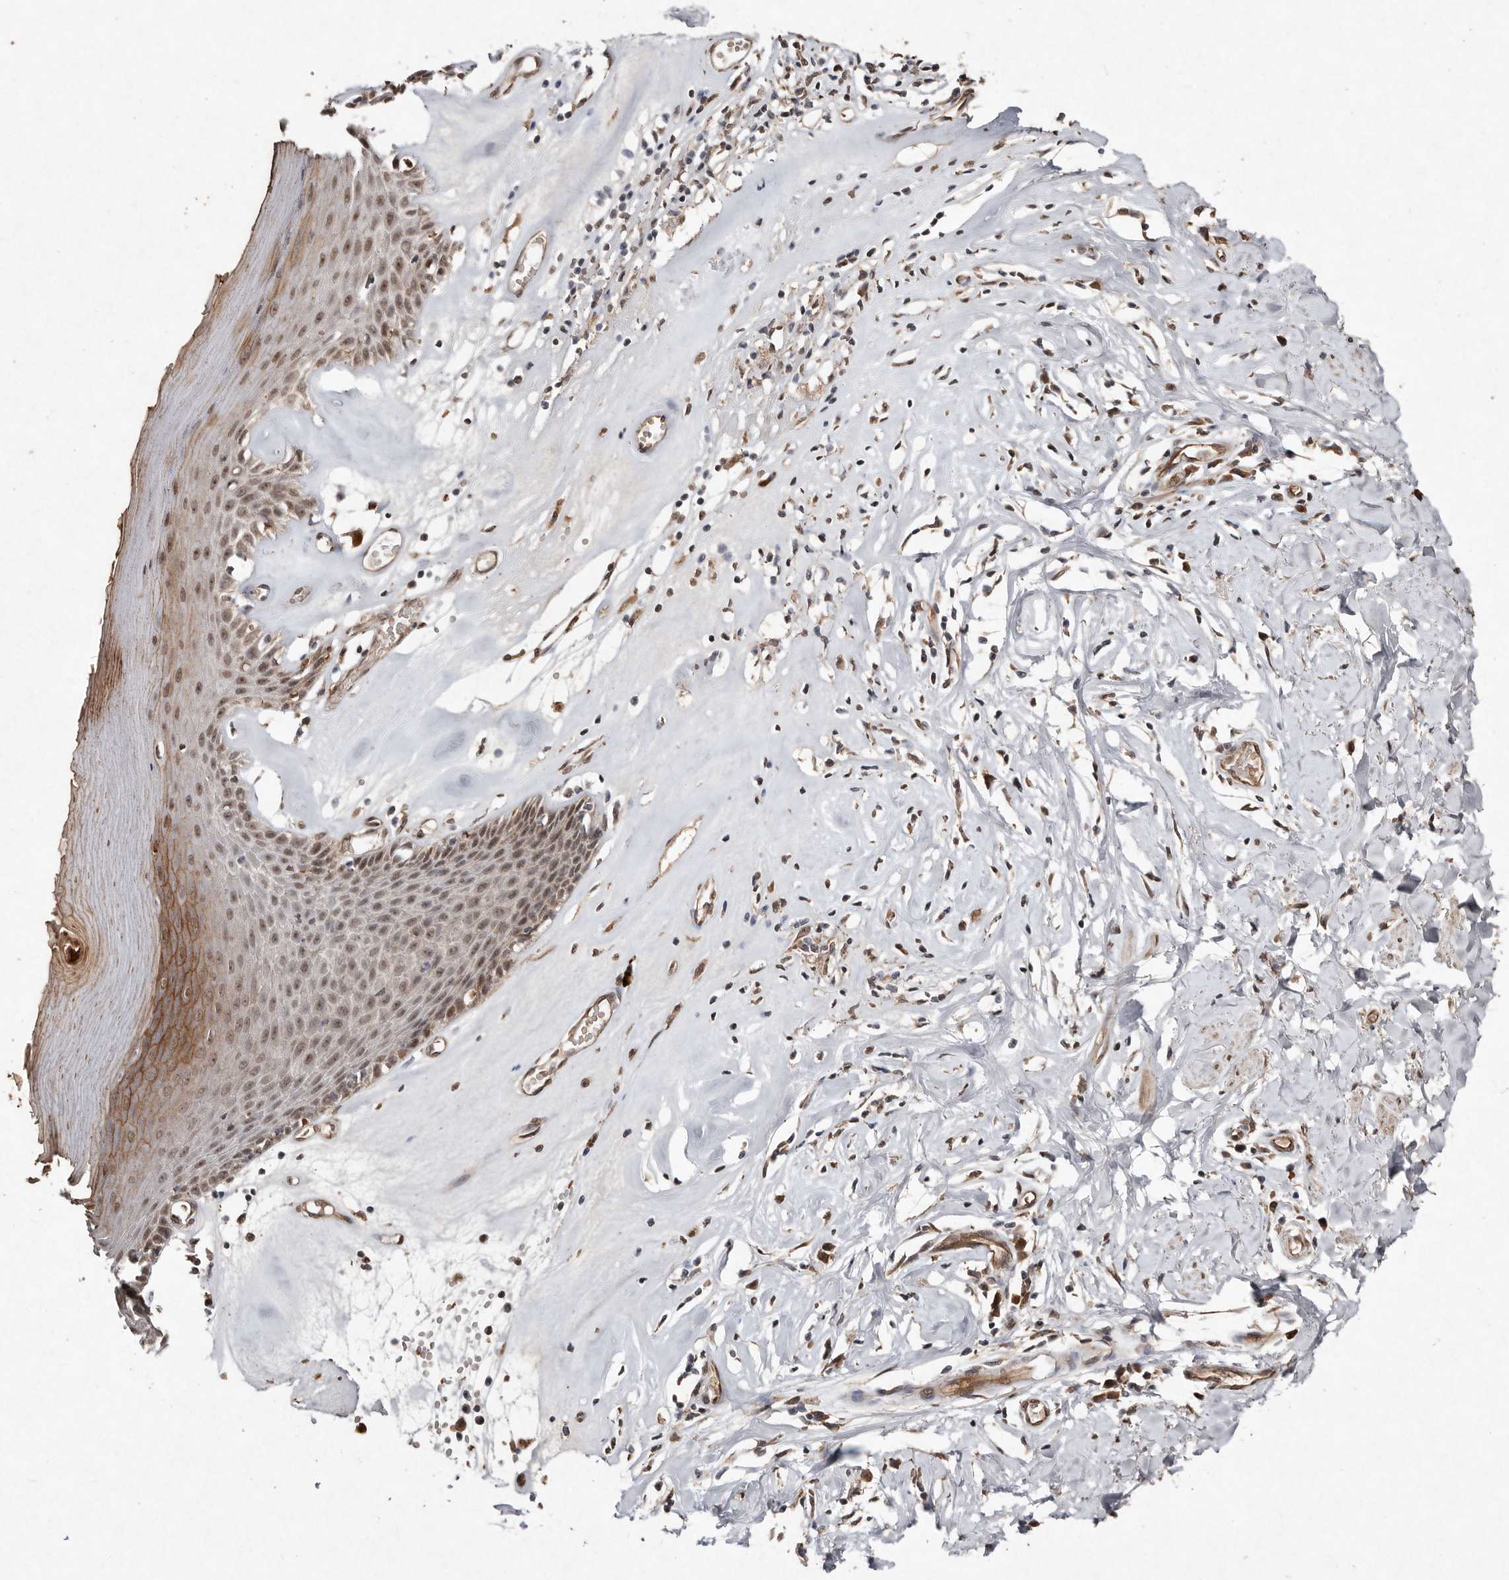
{"staining": {"intensity": "moderate", "quantity": "25%-75%", "location": "cytoplasmic/membranous,nuclear"}, "tissue": "skin", "cell_type": "Epidermal cells", "image_type": "normal", "snomed": [{"axis": "morphology", "description": "Normal tissue, NOS"}, {"axis": "morphology", "description": "Inflammation, NOS"}, {"axis": "topography", "description": "Vulva"}], "caption": "A high-resolution image shows immunohistochemistry (IHC) staining of unremarkable skin, which reveals moderate cytoplasmic/membranous,nuclear staining in about 25%-75% of epidermal cells. (Stains: DAB in brown, nuclei in blue, Microscopy: brightfield microscopy at high magnification).", "gene": "DIP2C", "patient": {"sex": "female", "age": 84}}